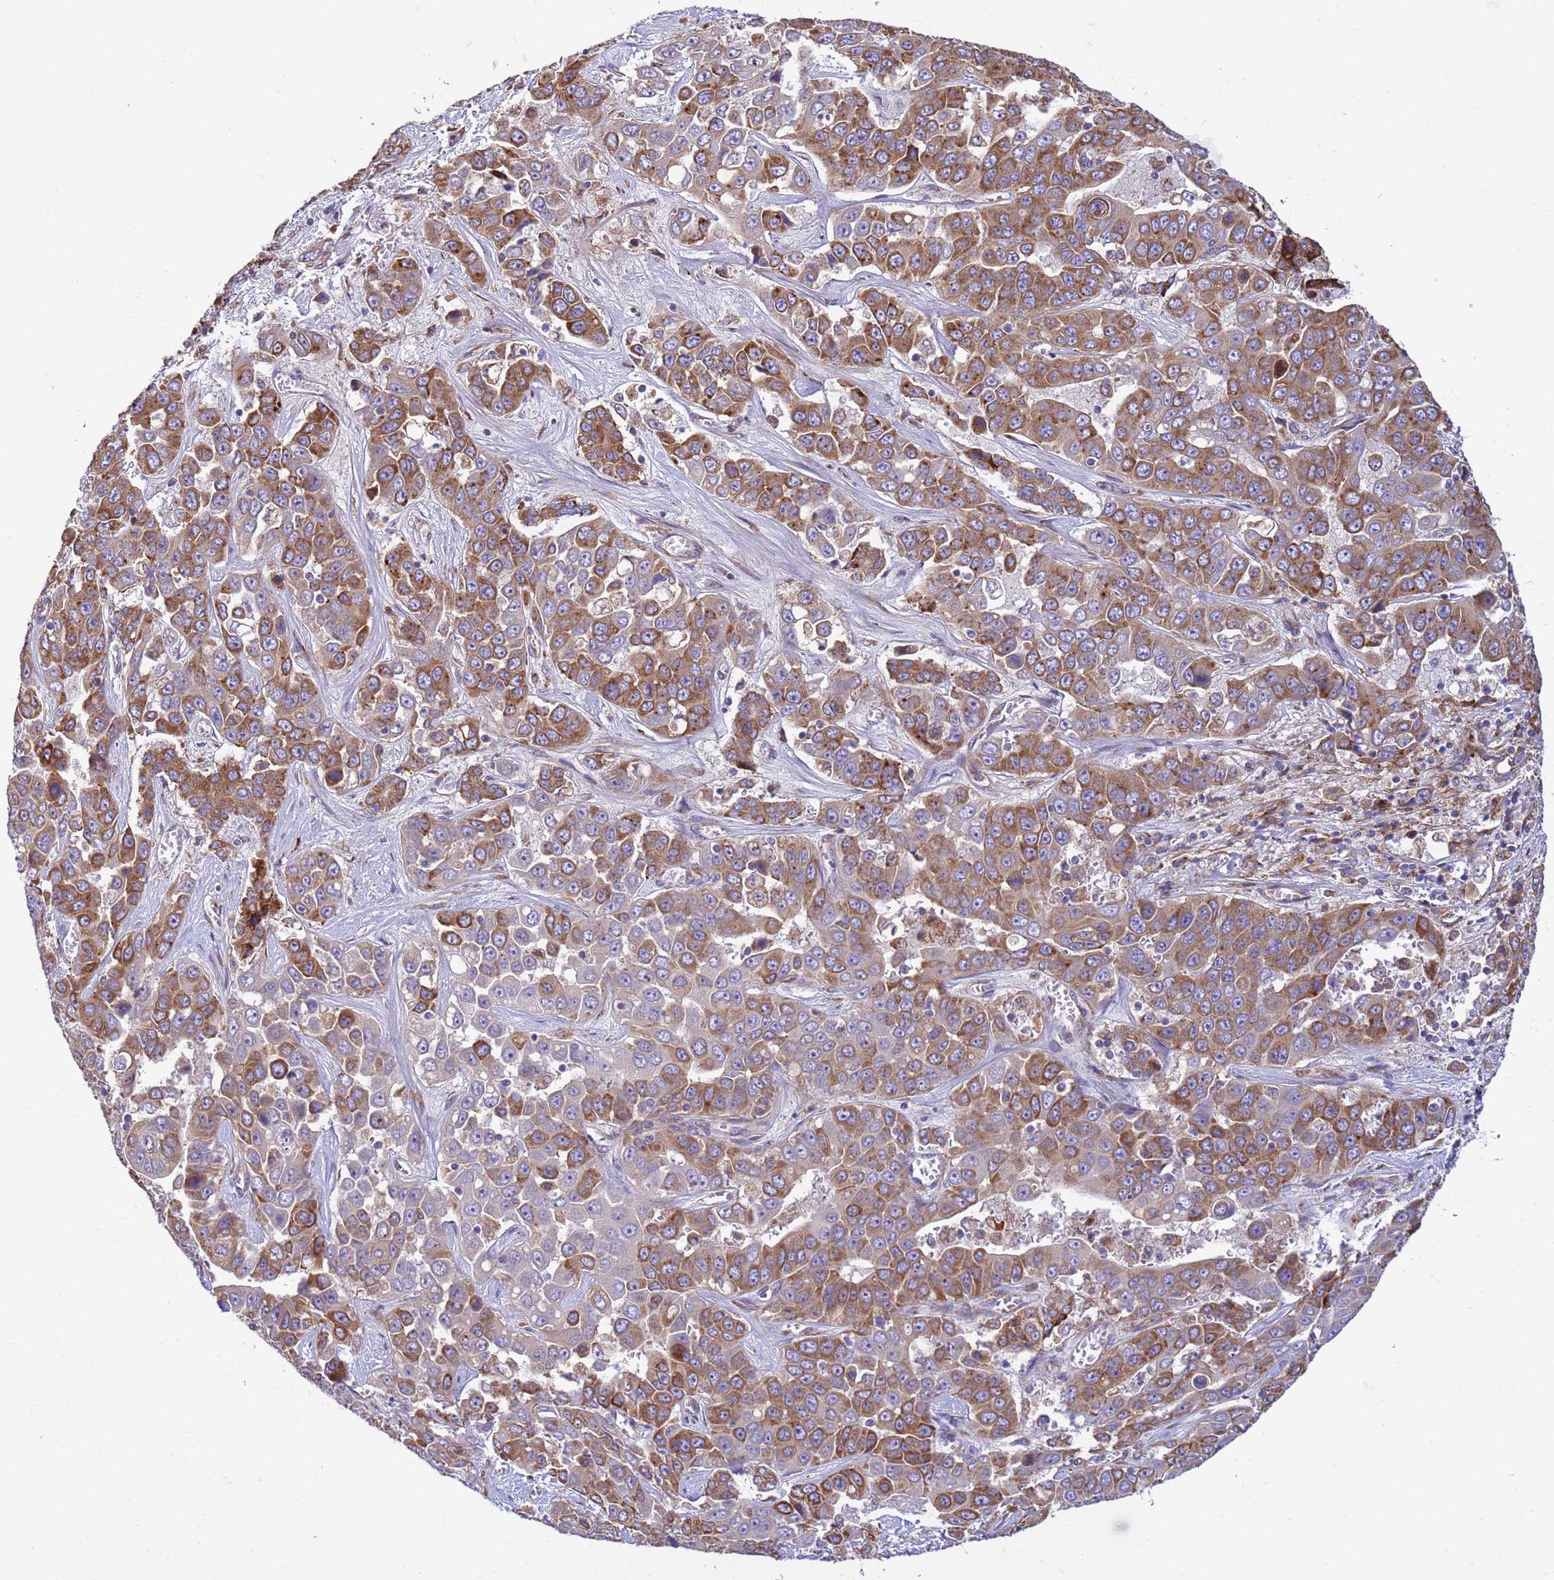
{"staining": {"intensity": "moderate", "quantity": ">75%", "location": "cytoplasmic/membranous"}, "tissue": "liver cancer", "cell_type": "Tumor cells", "image_type": "cancer", "snomed": [{"axis": "morphology", "description": "Cholangiocarcinoma"}, {"axis": "topography", "description": "Liver"}], "caption": "Liver cholangiocarcinoma stained with DAB immunohistochemistry reveals medium levels of moderate cytoplasmic/membranous expression in about >75% of tumor cells.", "gene": "THAP5", "patient": {"sex": "female", "age": 52}}